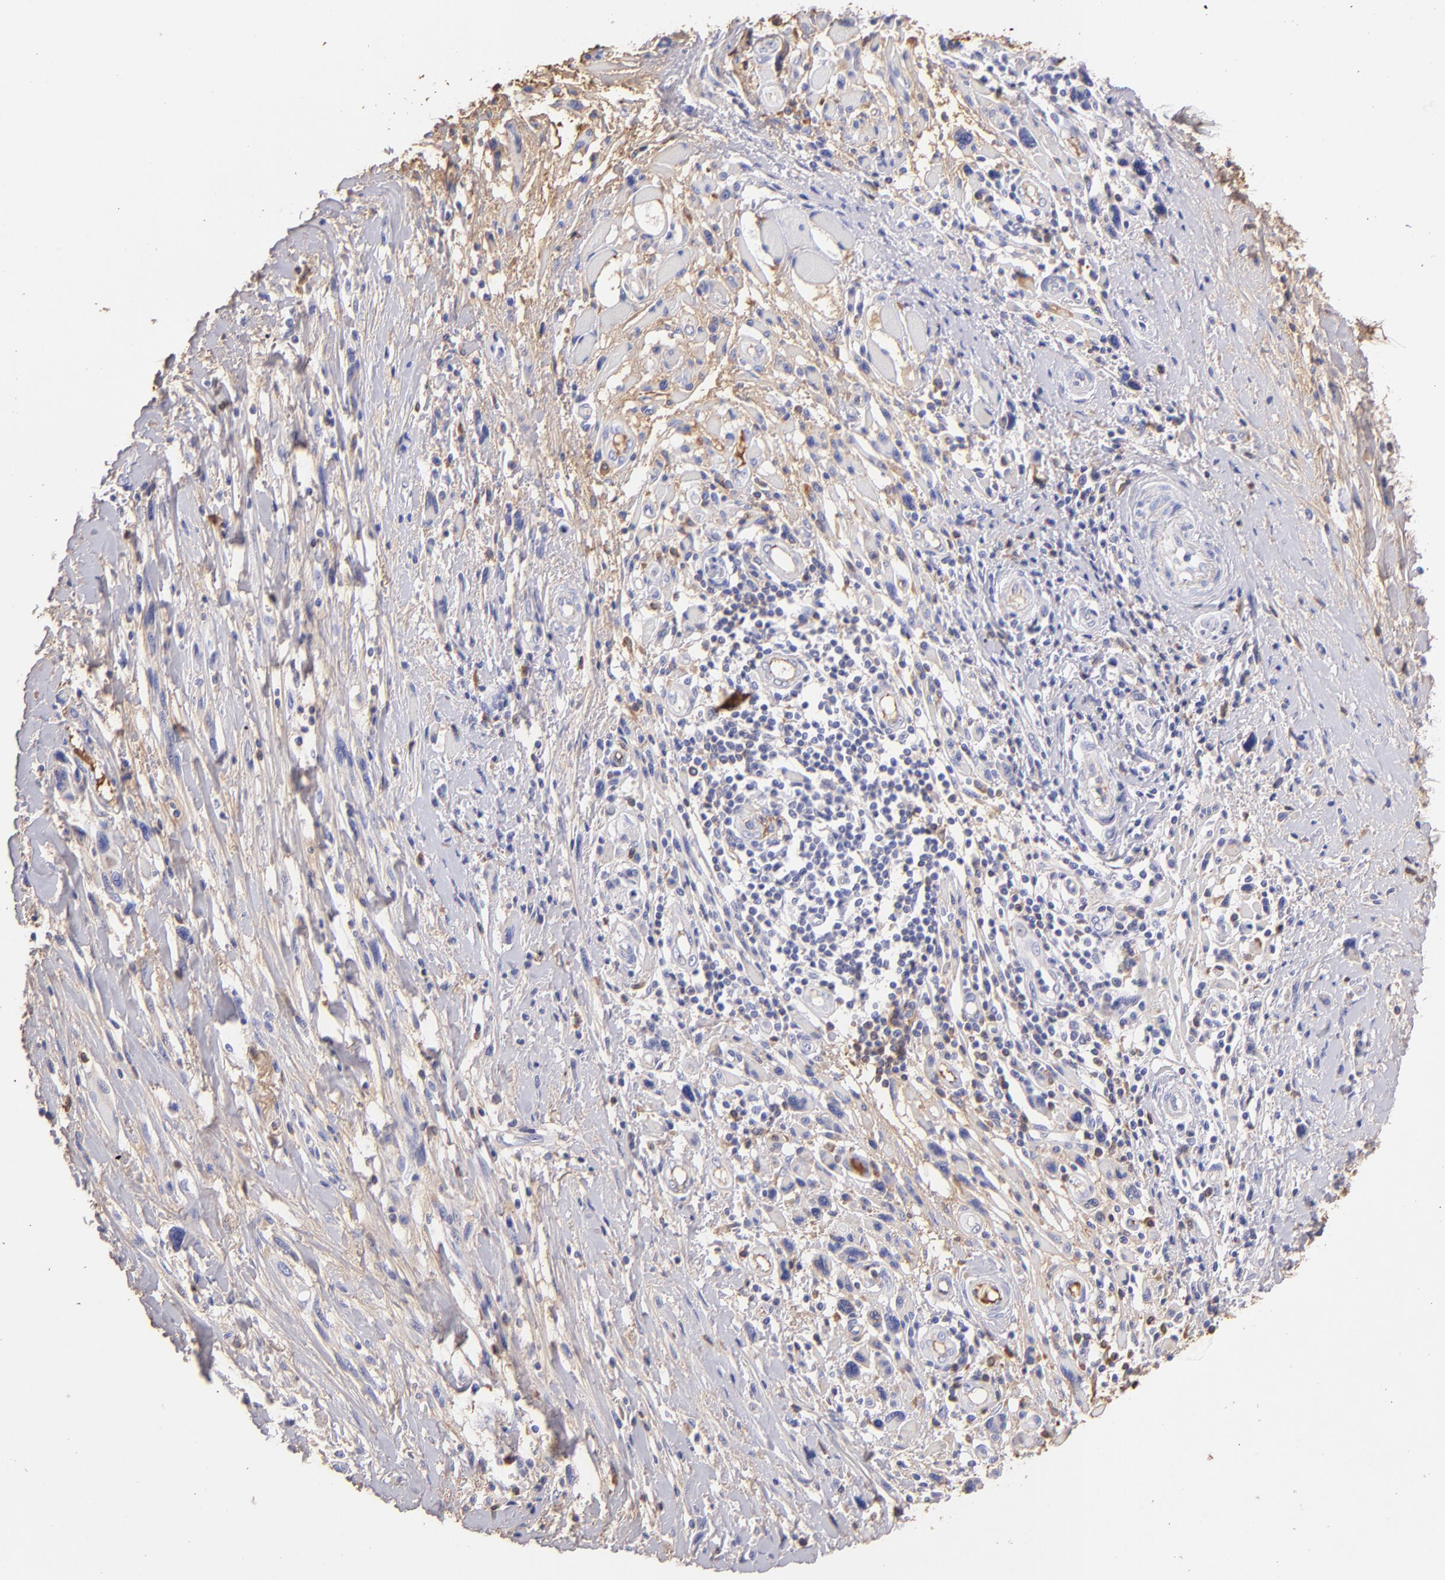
{"staining": {"intensity": "weak", "quantity": "25%-75%", "location": "cytoplasmic/membranous"}, "tissue": "melanoma", "cell_type": "Tumor cells", "image_type": "cancer", "snomed": [{"axis": "morphology", "description": "Malignant melanoma, NOS"}, {"axis": "topography", "description": "Skin"}], "caption": "The immunohistochemical stain highlights weak cytoplasmic/membranous staining in tumor cells of melanoma tissue.", "gene": "FGB", "patient": {"sex": "male", "age": 91}}